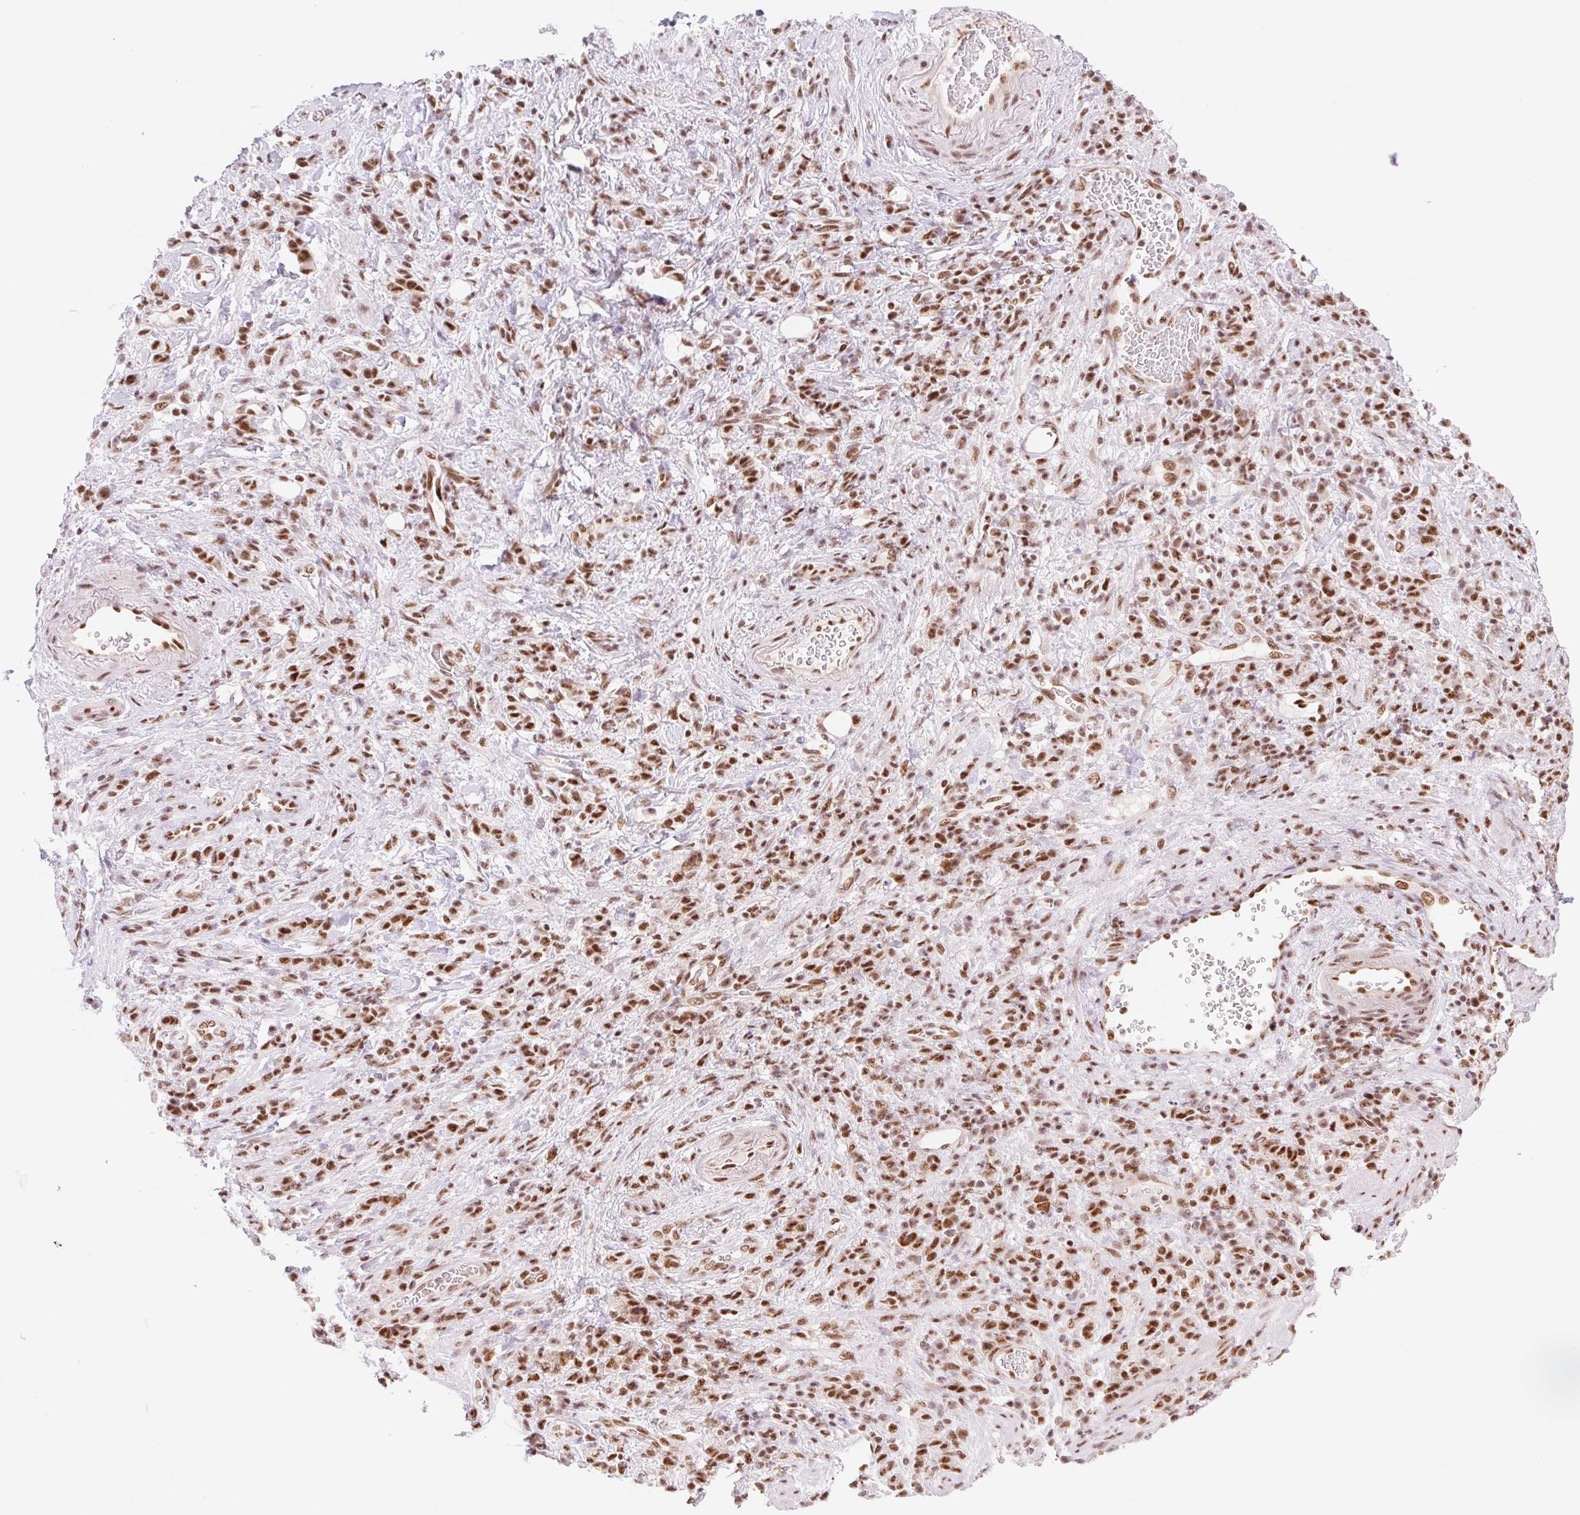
{"staining": {"intensity": "strong", "quantity": ">75%", "location": "nuclear"}, "tissue": "stomach cancer", "cell_type": "Tumor cells", "image_type": "cancer", "snomed": [{"axis": "morphology", "description": "Adenocarcinoma, NOS"}, {"axis": "topography", "description": "Stomach"}], "caption": "A high amount of strong nuclear expression is present in approximately >75% of tumor cells in stomach cancer (adenocarcinoma) tissue. The staining was performed using DAB (3,3'-diaminobenzidine), with brown indicating positive protein expression. Nuclei are stained blue with hematoxylin.", "gene": "PRDM11", "patient": {"sex": "male", "age": 77}}